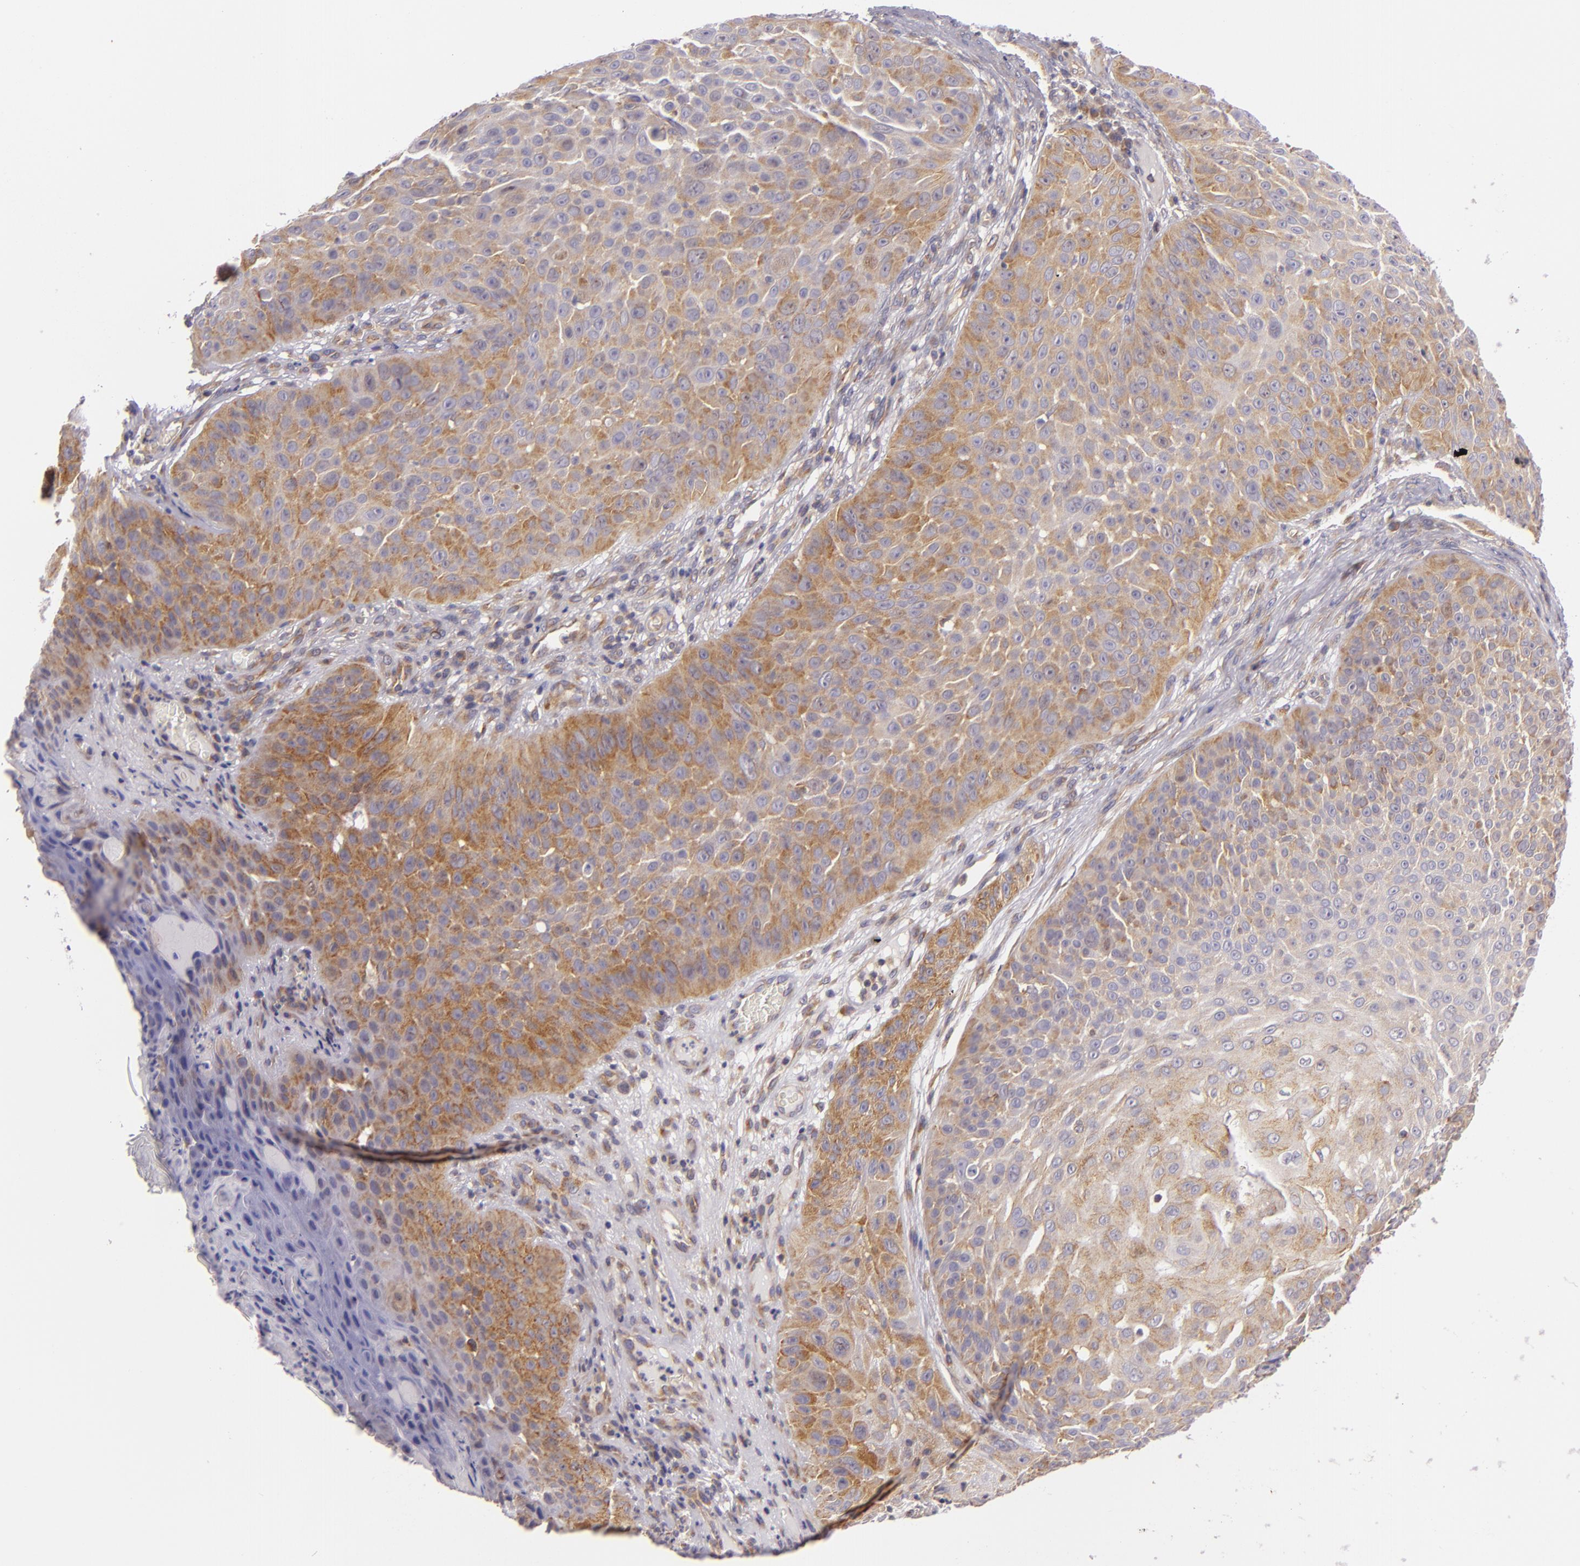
{"staining": {"intensity": "moderate", "quantity": "<25%", "location": "cytoplasmic/membranous"}, "tissue": "skin cancer", "cell_type": "Tumor cells", "image_type": "cancer", "snomed": [{"axis": "morphology", "description": "Squamous cell carcinoma, NOS"}, {"axis": "topography", "description": "Skin"}], "caption": "An IHC image of tumor tissue is shown. Protein staining in brown shows moderate cytoplasmic/membranous positivity in skin cancer (squamous cell carcinoma) within tumor cells.", "gene": "UPF3B", "patient": {"sex": "male", "age": 82}}